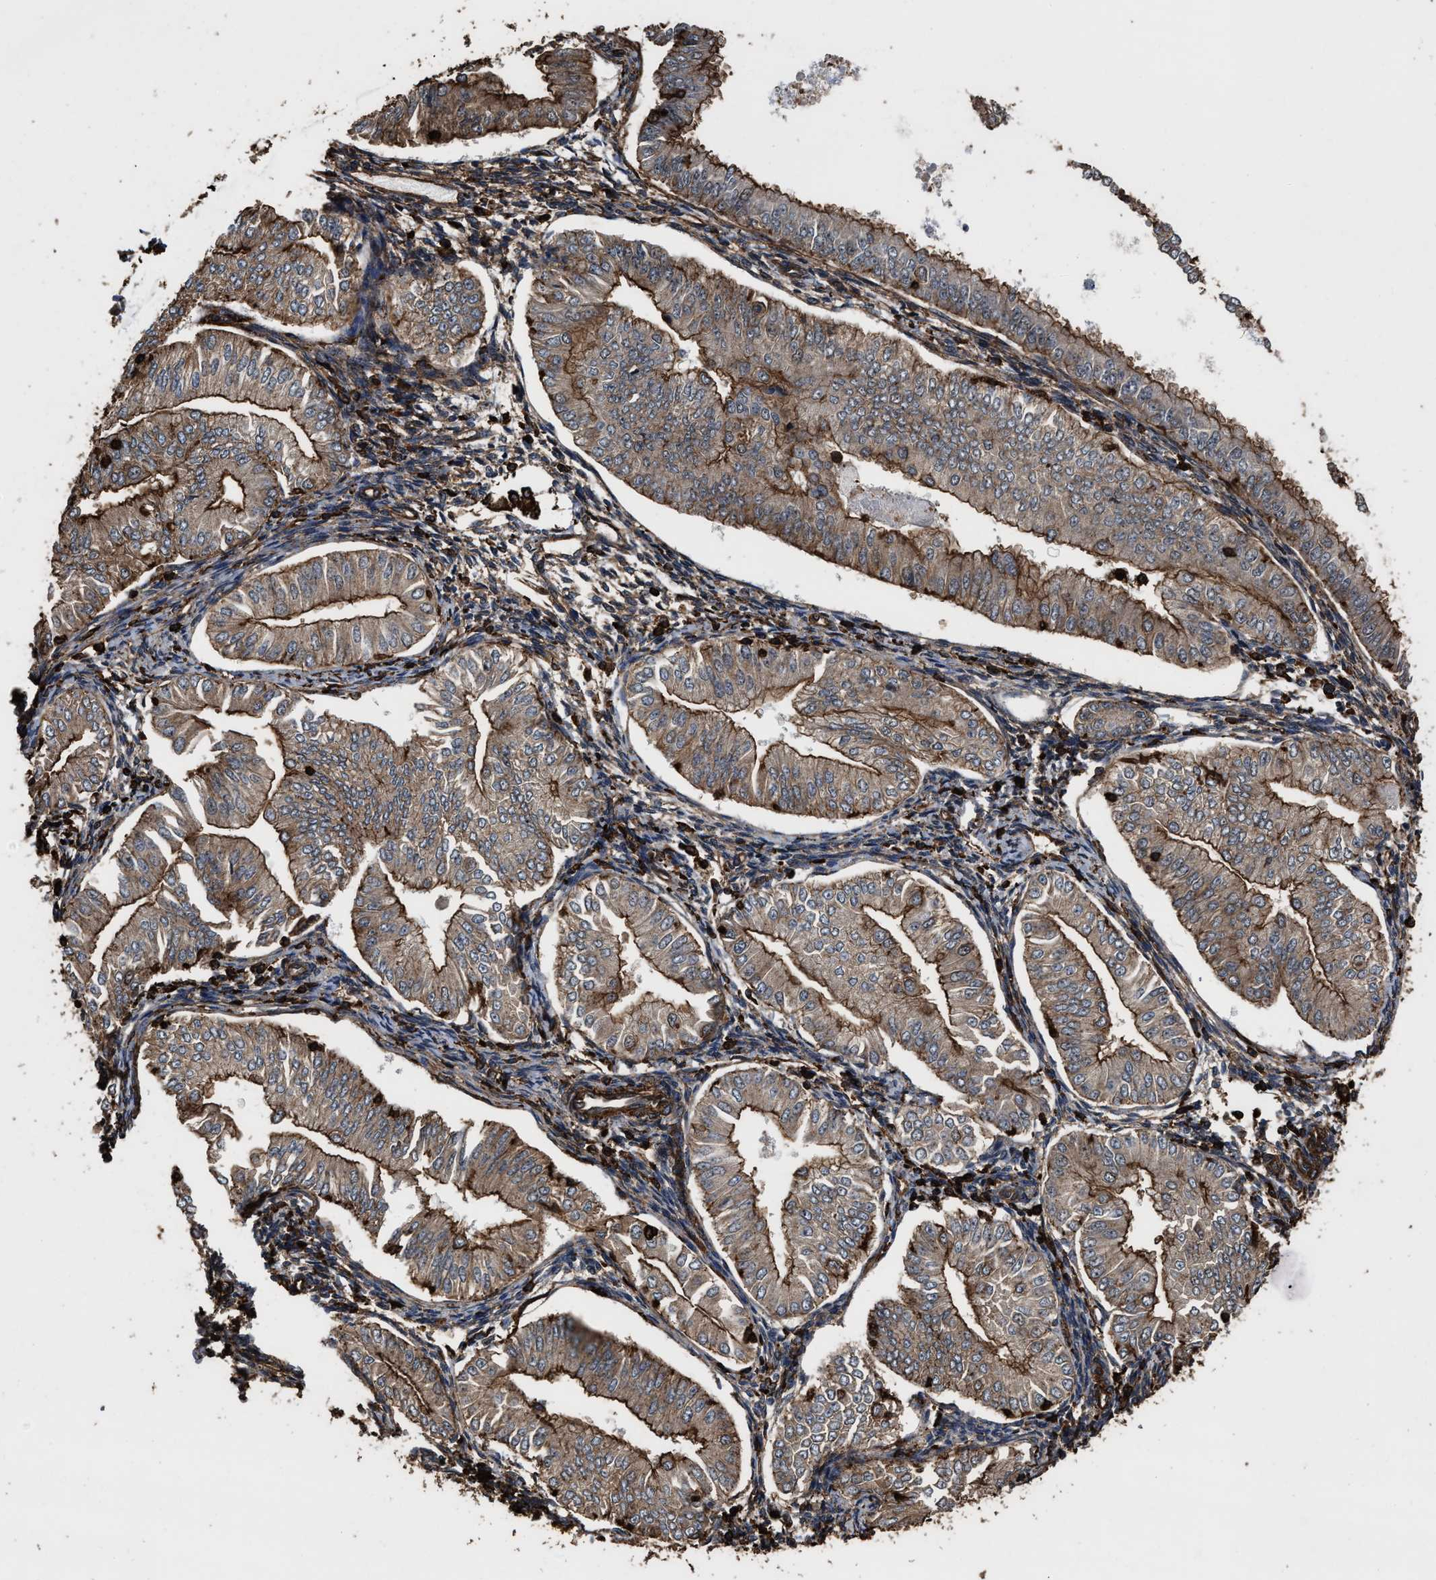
{"staining": {"intensity": "moderate", "quantity": ">75%", "location": "cytoplasmic/membranous"}, "tissue": "endometrial cancer", "cell_type": "Tumor cells", "image_type": "cancer", "snomed": [{"axis": "morphology", "description": "Normal tissue, NOS"}, {"axis": "morphology", "description": "Adenocarcinoma, NOS"}, {"axis": "topography", "description": "Endometrium"}], "caption": "This photomicrograph demonstrates IHC staining of endometrial adenocarcinoma, with medium moderate cytoplasmic/membranous positivity in approximately >75% of tumor cells.", "gene": "KBTBD2", "patient": {"sex": "female", "age": 53}}